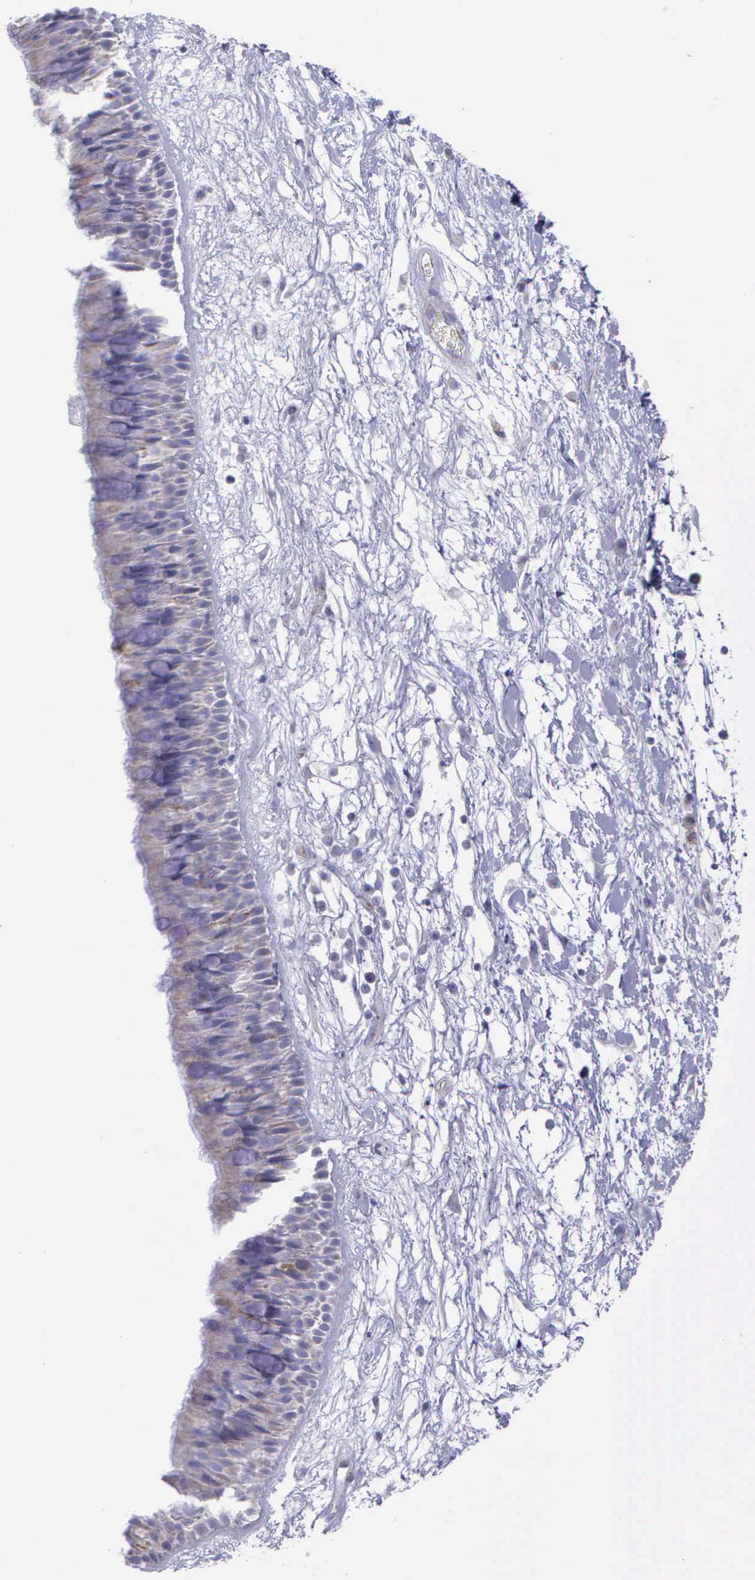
{"staining": {"intensity": "weak", "quantity": "25%-75%", "location": "cytoplasmic/membranous"}, "tissue": "nasopharynx", "cell_type": "Respiratory epithelial cells", "image_type": "normal", "snomed": [{"axis": "morphology", "description": "Normal tissue, NOS"}, {"axis": "topography", "description": "Nasopharynx"}], "caption": "An immunohistochemistry (IHC) histopathology image of unremarkable tissue is shown. Protein staining in brown highlights weak cytoplasmic/membranous positivity in nasopharynx within respiratory epithelial cells. Ihc stains the protein of interest in brown and the nuclei are stained blue.", "gene": "SYNJ2BP", "patient": {"sex": "male", "age": 13}}